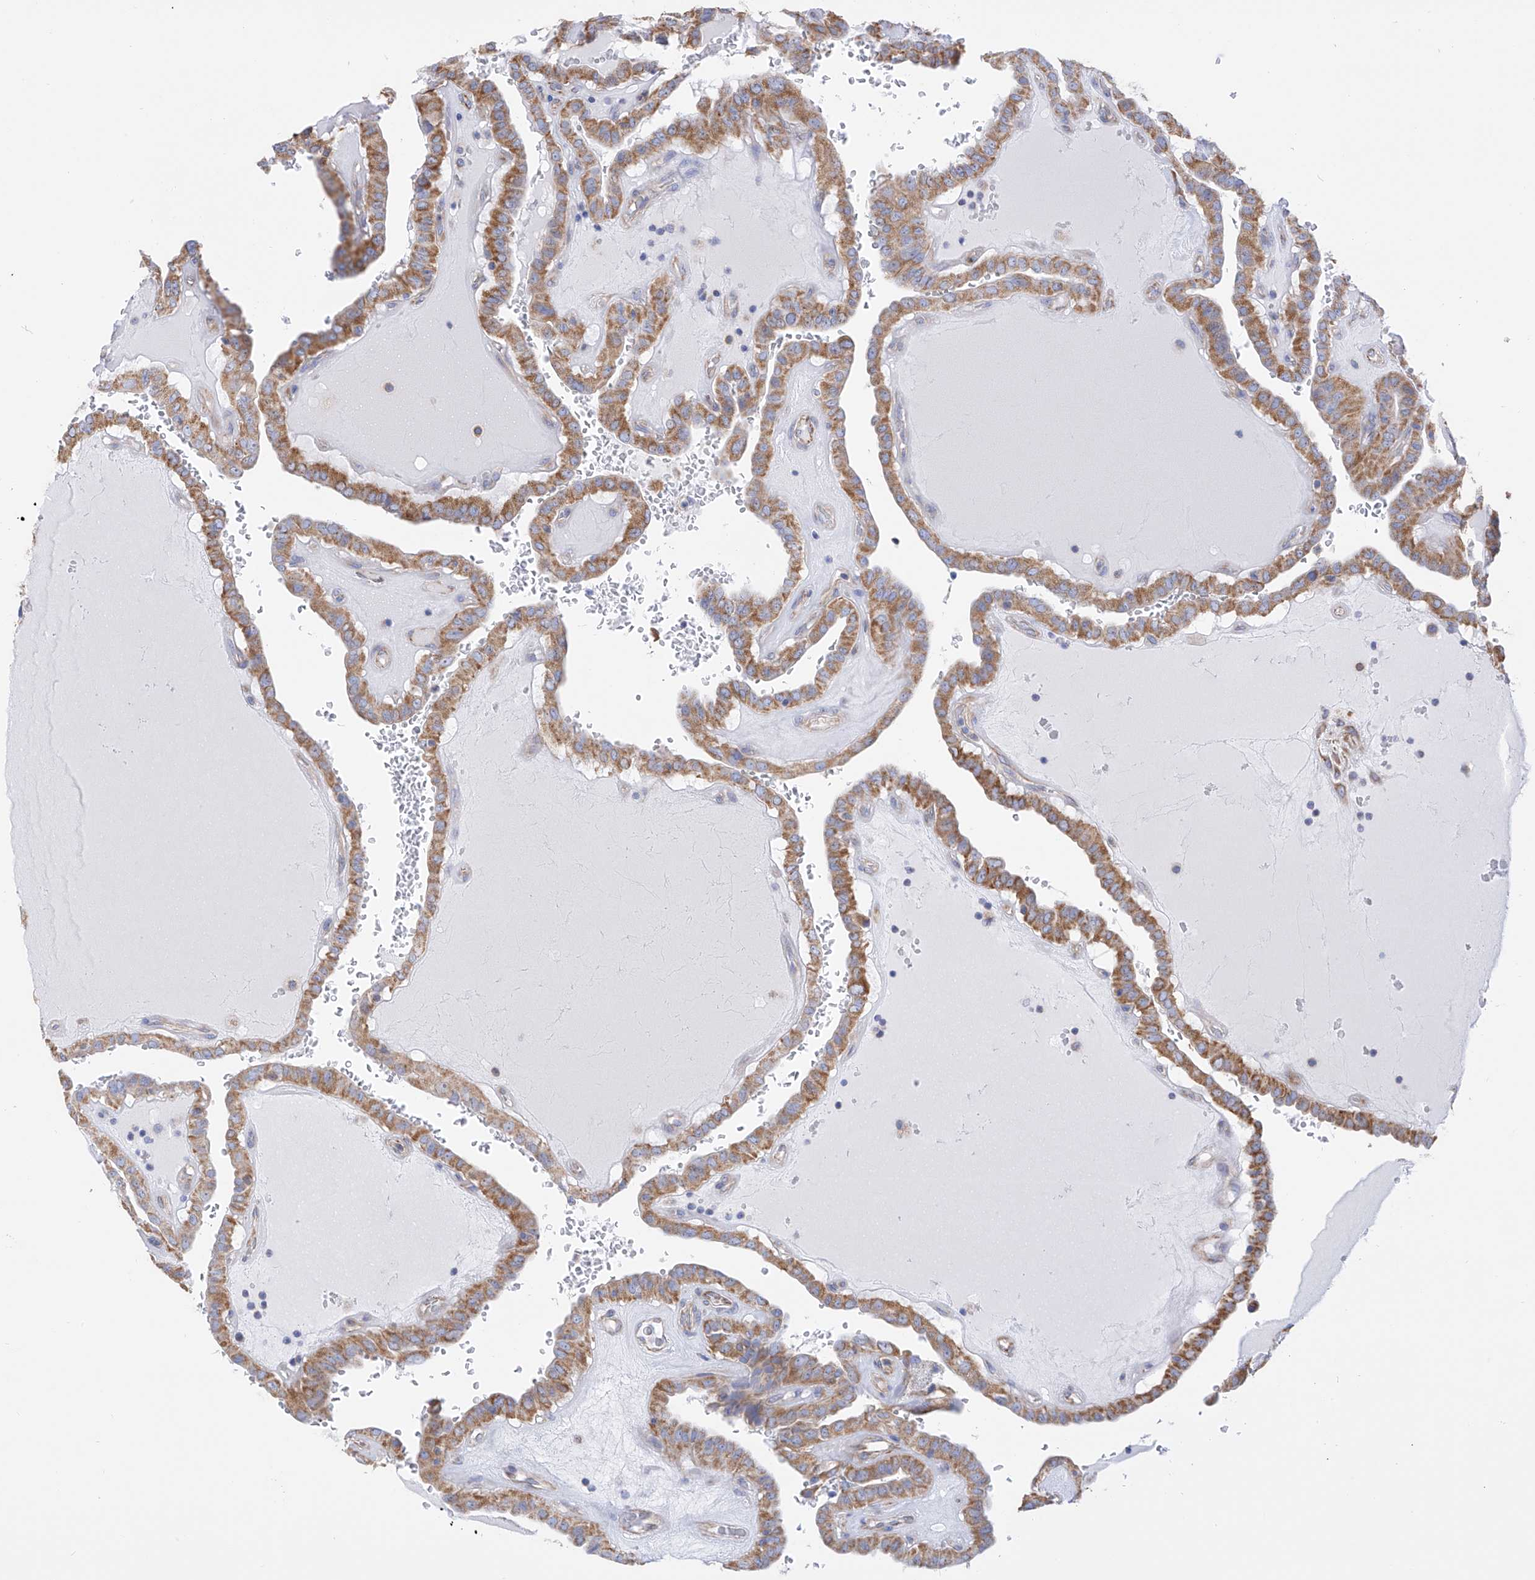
{"staining": {"intensity": "moderate", "quantity": ">75%", "location": "cytoplasmic/membranous"}, "tissue": "thyroid cancer", "cell_type": "Tumor cells", "image_type": "cancer", "snomed": [{"axis": "morphology", "description": "Papillary adenocarcinoma, NOS"}, {"axis": "topography", "description": "Thyroid gland"}], "caption": "DAB immunohistochemical staining of thyroid cancer (papillary adenocarcinoma) exhibits moderate cytoplasmic/membranous protein positivity in about >75% of tumor cells.", "gene": "FLG", "patient": {"sex": "male", "age": 77}}